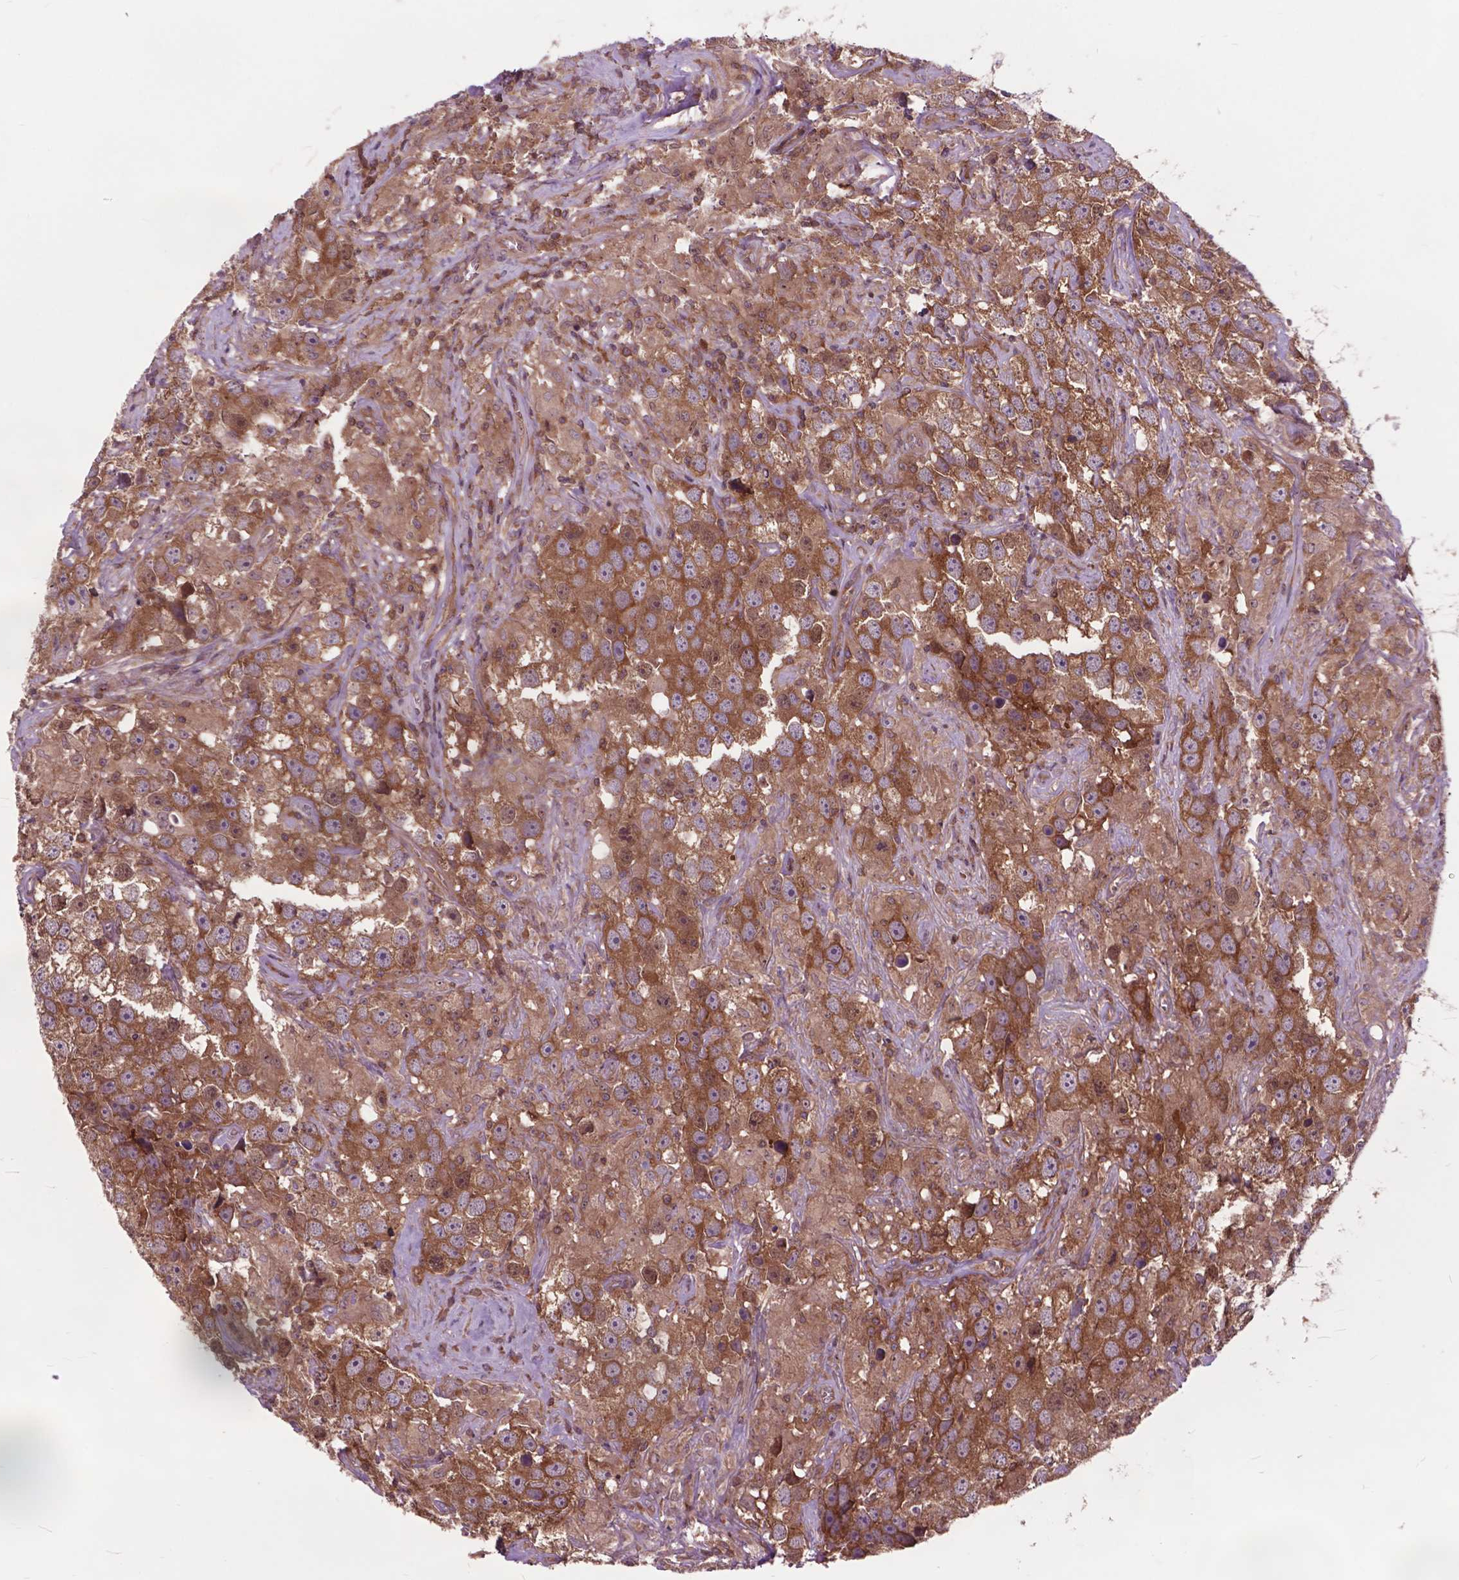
{"staining": {"intensity": "moderate", "quantity": ">75%", "location": "cytoplasmic/membranous"}, "tissue": "testis cancer", "cell_type": "Tumor cells", "image_type": "cancer", "snomed": [{"axis": "morphology", "description": "Seminoma, NOS"}, {"axis": "topography", "description": "Testis"}], "caption": "Immunohistochemical staining of testis seminoma demonstrates medium levels of moderate cytoplasmic/membranous expression in approximately >75% of tumor cells. The staining is performed using DAB (3,3'-diaminobenzidine) brown chromogen to label protein expression. The nuclei are counter-stained blue using hematoxylin.", "gene": "ARAF", "patient": {"sex": "male", "age": 49}}